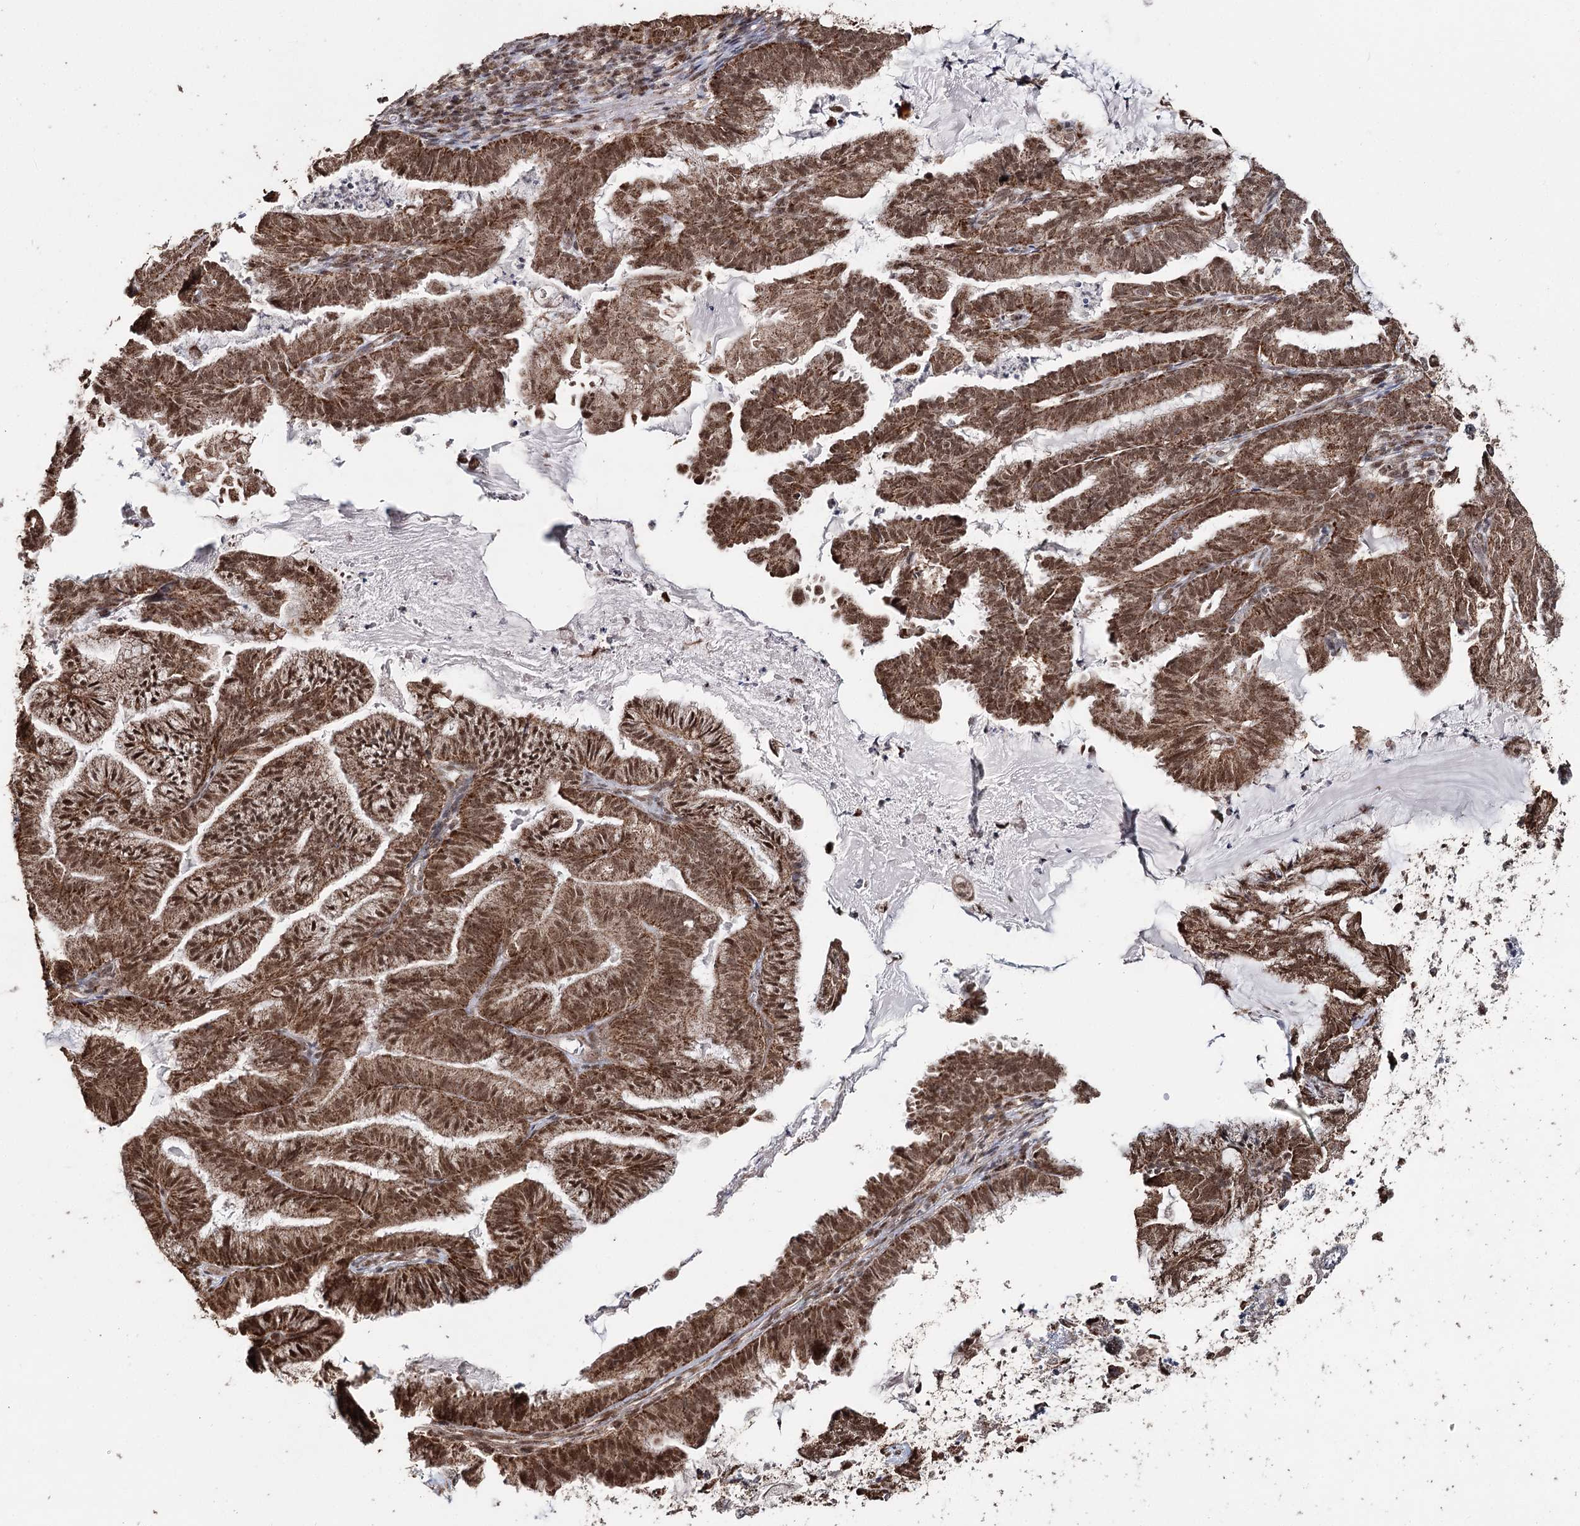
{"staining": {"intensity": "strong", "quantity": ">75%", "location": "cytoplasmic/membranous,nuclear"}, "tissue": "endometrial cancer", "cell_type": "Tumor cells", "image_type": "cancer", "snomed": [{"axis": "morphology", "description": "Adenocarcinoma, NOS"}, {"axis": "topography", "description": "Endometrium"}], "caption": "Immunohistochemistry (IHC) histopathology image of neoplastic tissue: endometrial cancer stained using IHC reveals high levels of strong protein expression localized specifically in the cytoplasmic/membranous and nuclear of tumor cells, appearing as a cytoplasmic/membranous and nuclear brown color.", "gene": "PDHX", "patient": {"sex": "female", "age": 86}}